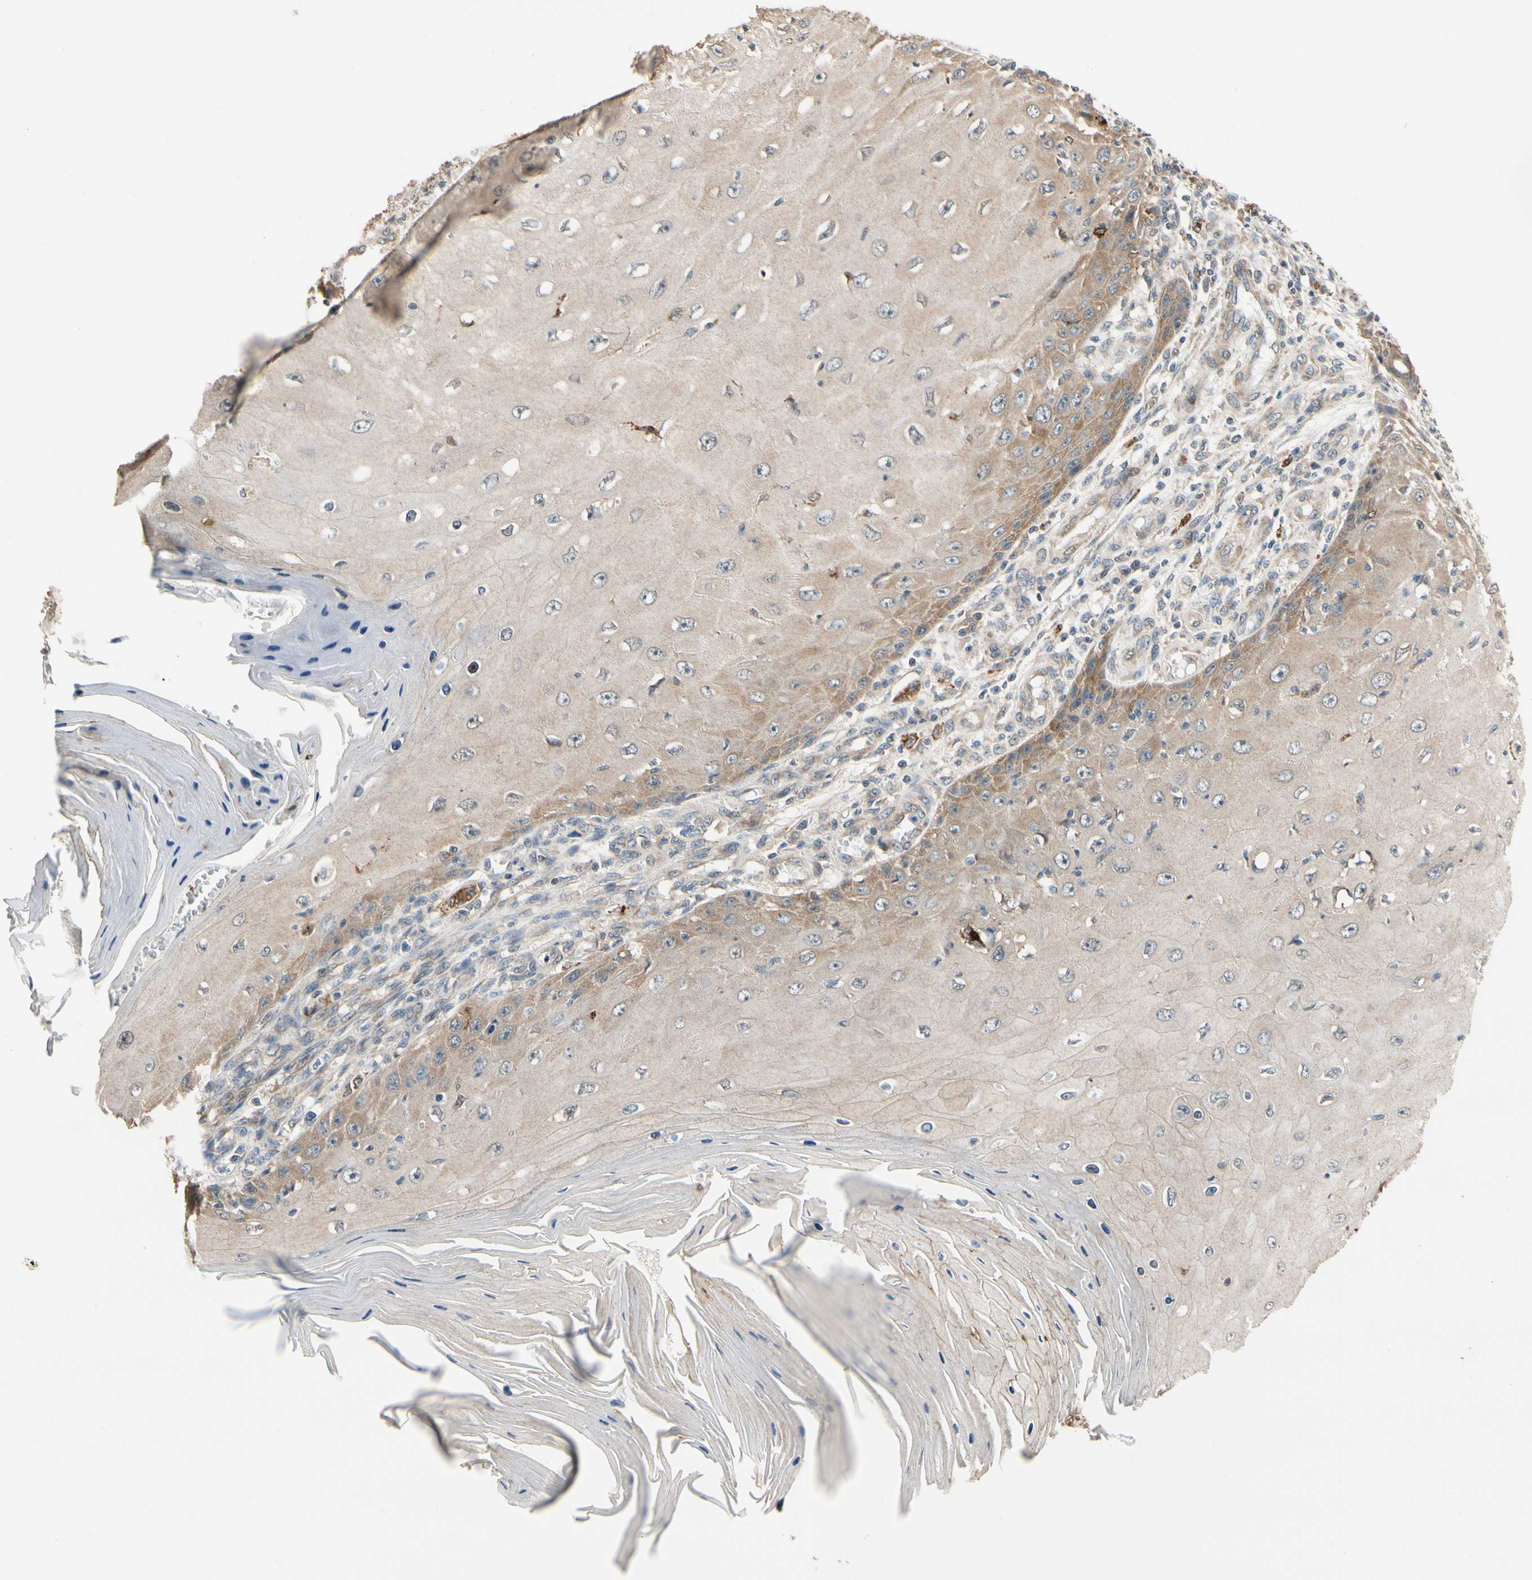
{"staining": {"intensity": "weak", "quantity": "<25%", "location": "cytoplasmic/membranous"}, "tissue": "skin cancer", "cell_type": "Tumor cells", "image_type": "cancer", "snomed": [{"axis": "morphology", "description": "Squamous cell carcinoma, NOS"}, {"axis": "topography", "description": "Skin"}], "caption": "Skin cancer was stained to show a protein in brown. There is no significant positivity in tumor cells.", "gene": "ANKHD1", "patient": {"sex": "female", "age": 73}}